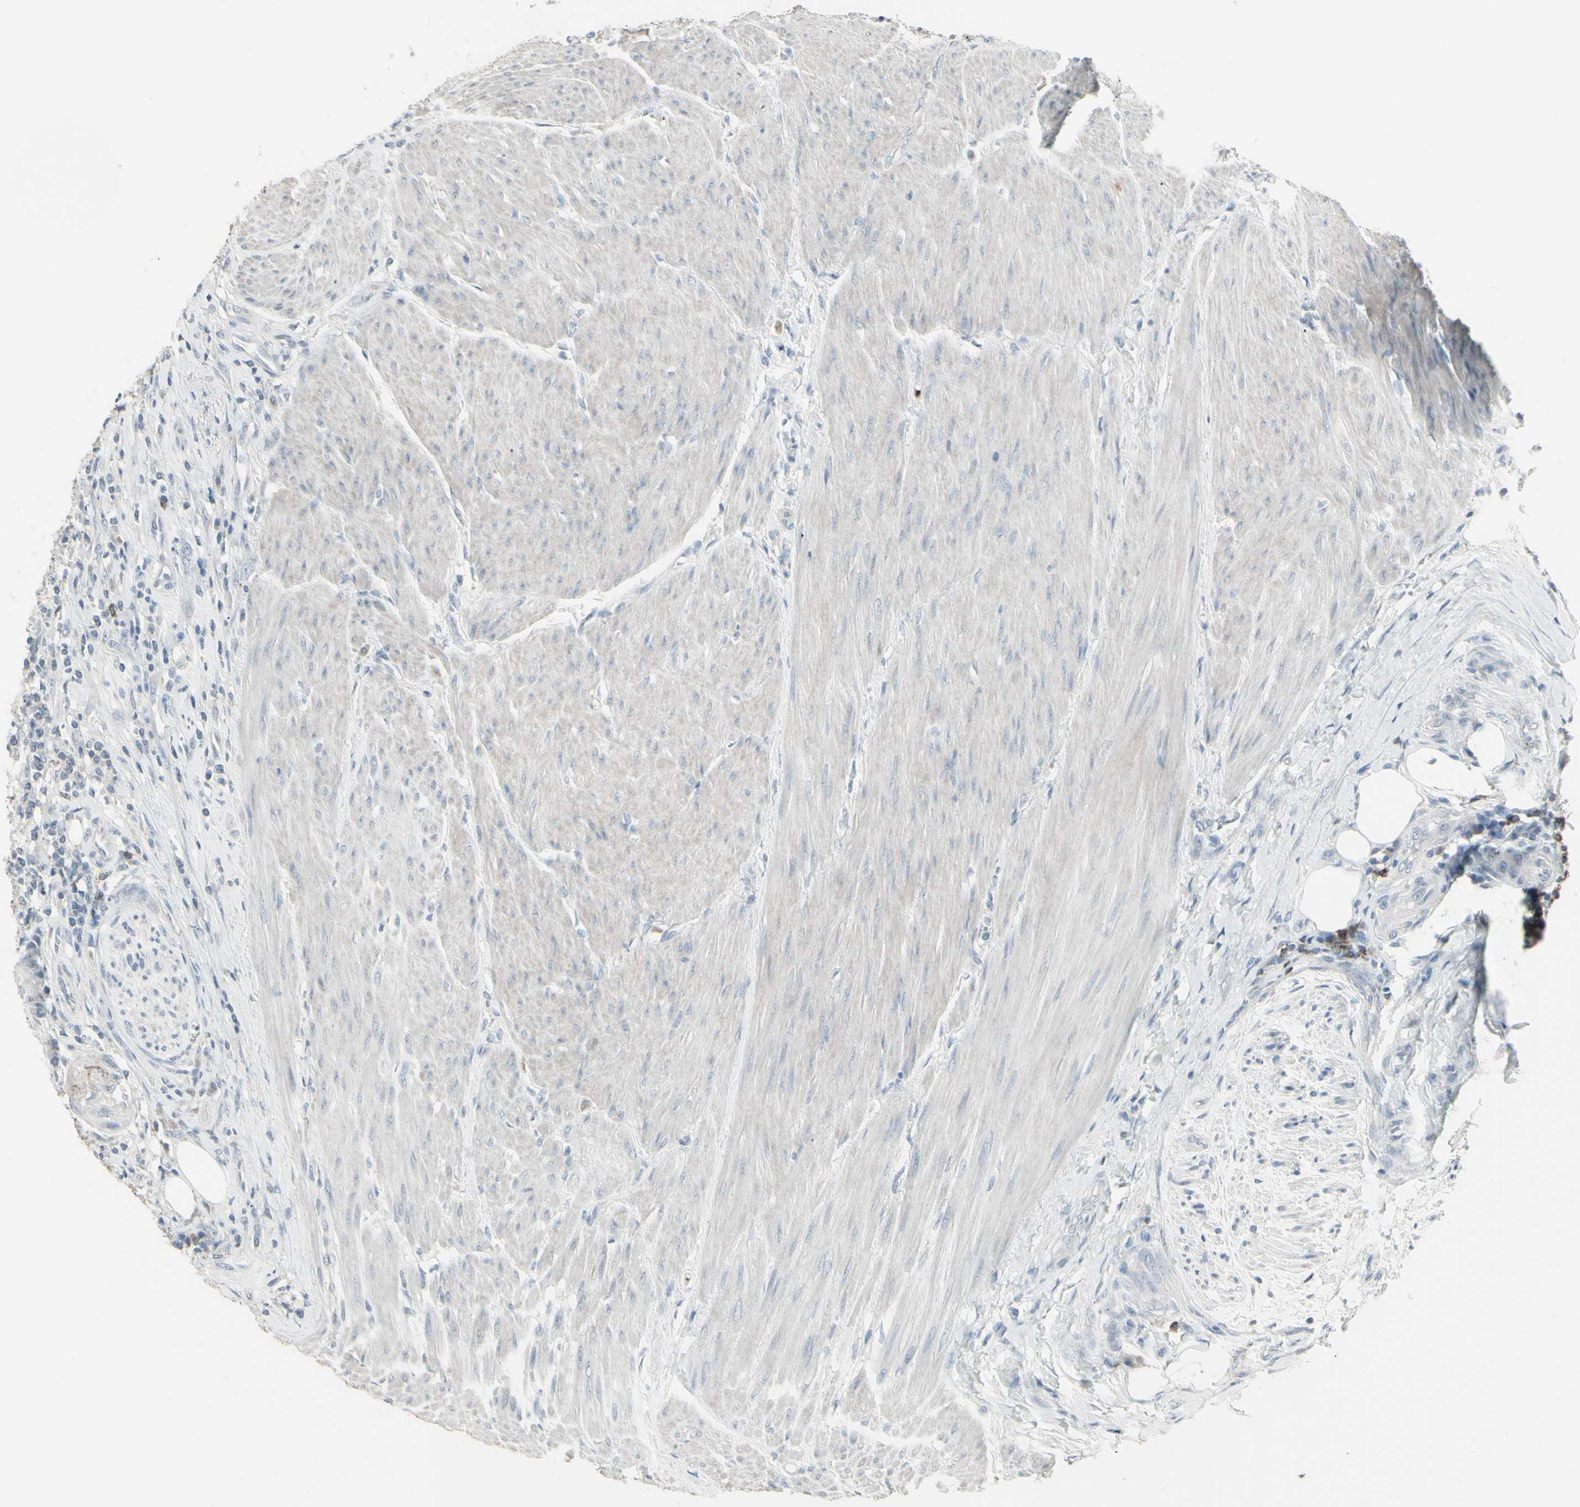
{"staining": {"intensity": "negative", "quantity": "none", "location": "none"}, "tissue": "urothelial cancer", "cell_type": "Tumor cells", "image_type": "cancer", "snomed": [{"axis": "morphology", "description": "Urothelial carcinoma, High grade"}, {"axis": "topography", "description": "Urinary bladder"}], "caption": "Immunohistochemistry (IHC) micrograph of neoplastic tissue: urothelial carcinoma (high-grade) stained with DAB (3,3'-diaminobenzidine) exhibits no significant protein expression in tumor cells.", "gene": "CD79B", "patient": {"sex": "male", "age": 35}}